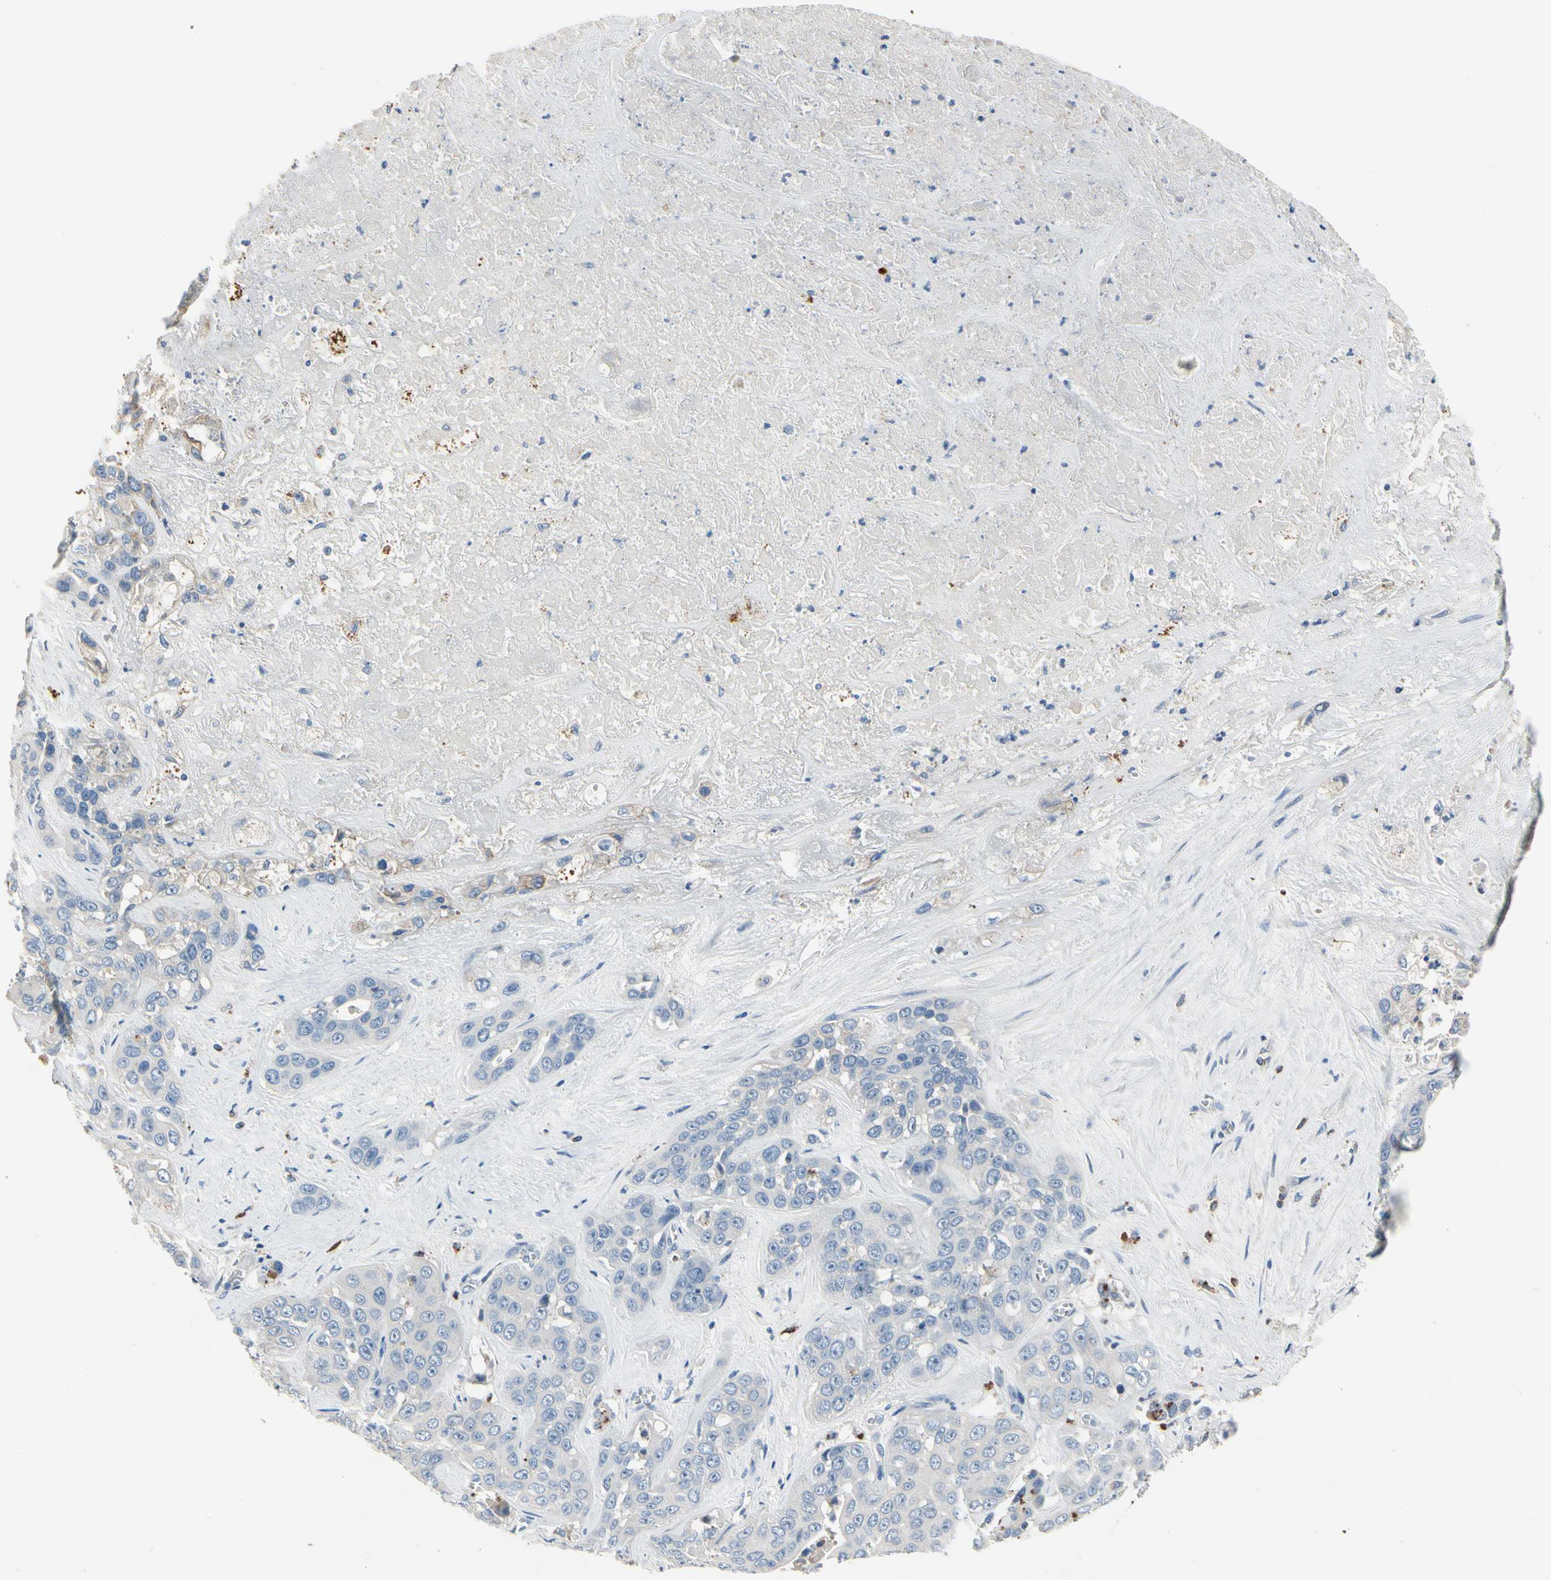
{"staining": {"intensity": "negative", "quantity": "none", "location": "none"}, "tissue": "liver cancer", "cell_type": "Tumor cells", "image_type": "cancer", "snomed": [{"axis": "morphology", "description": "Cholangiocarcinoma"}, {"axis": "topography", "description": "Liver"}], "caption": "This image is of liver cancer (cholangiocarcinoma) stained with immunohistochemistry to label a protein in brown with the nuclei are counter-stained blue. There is no staining in tumor cells.", "gene": "CPA3", "patient": {"sex": "female", "age": 52}}